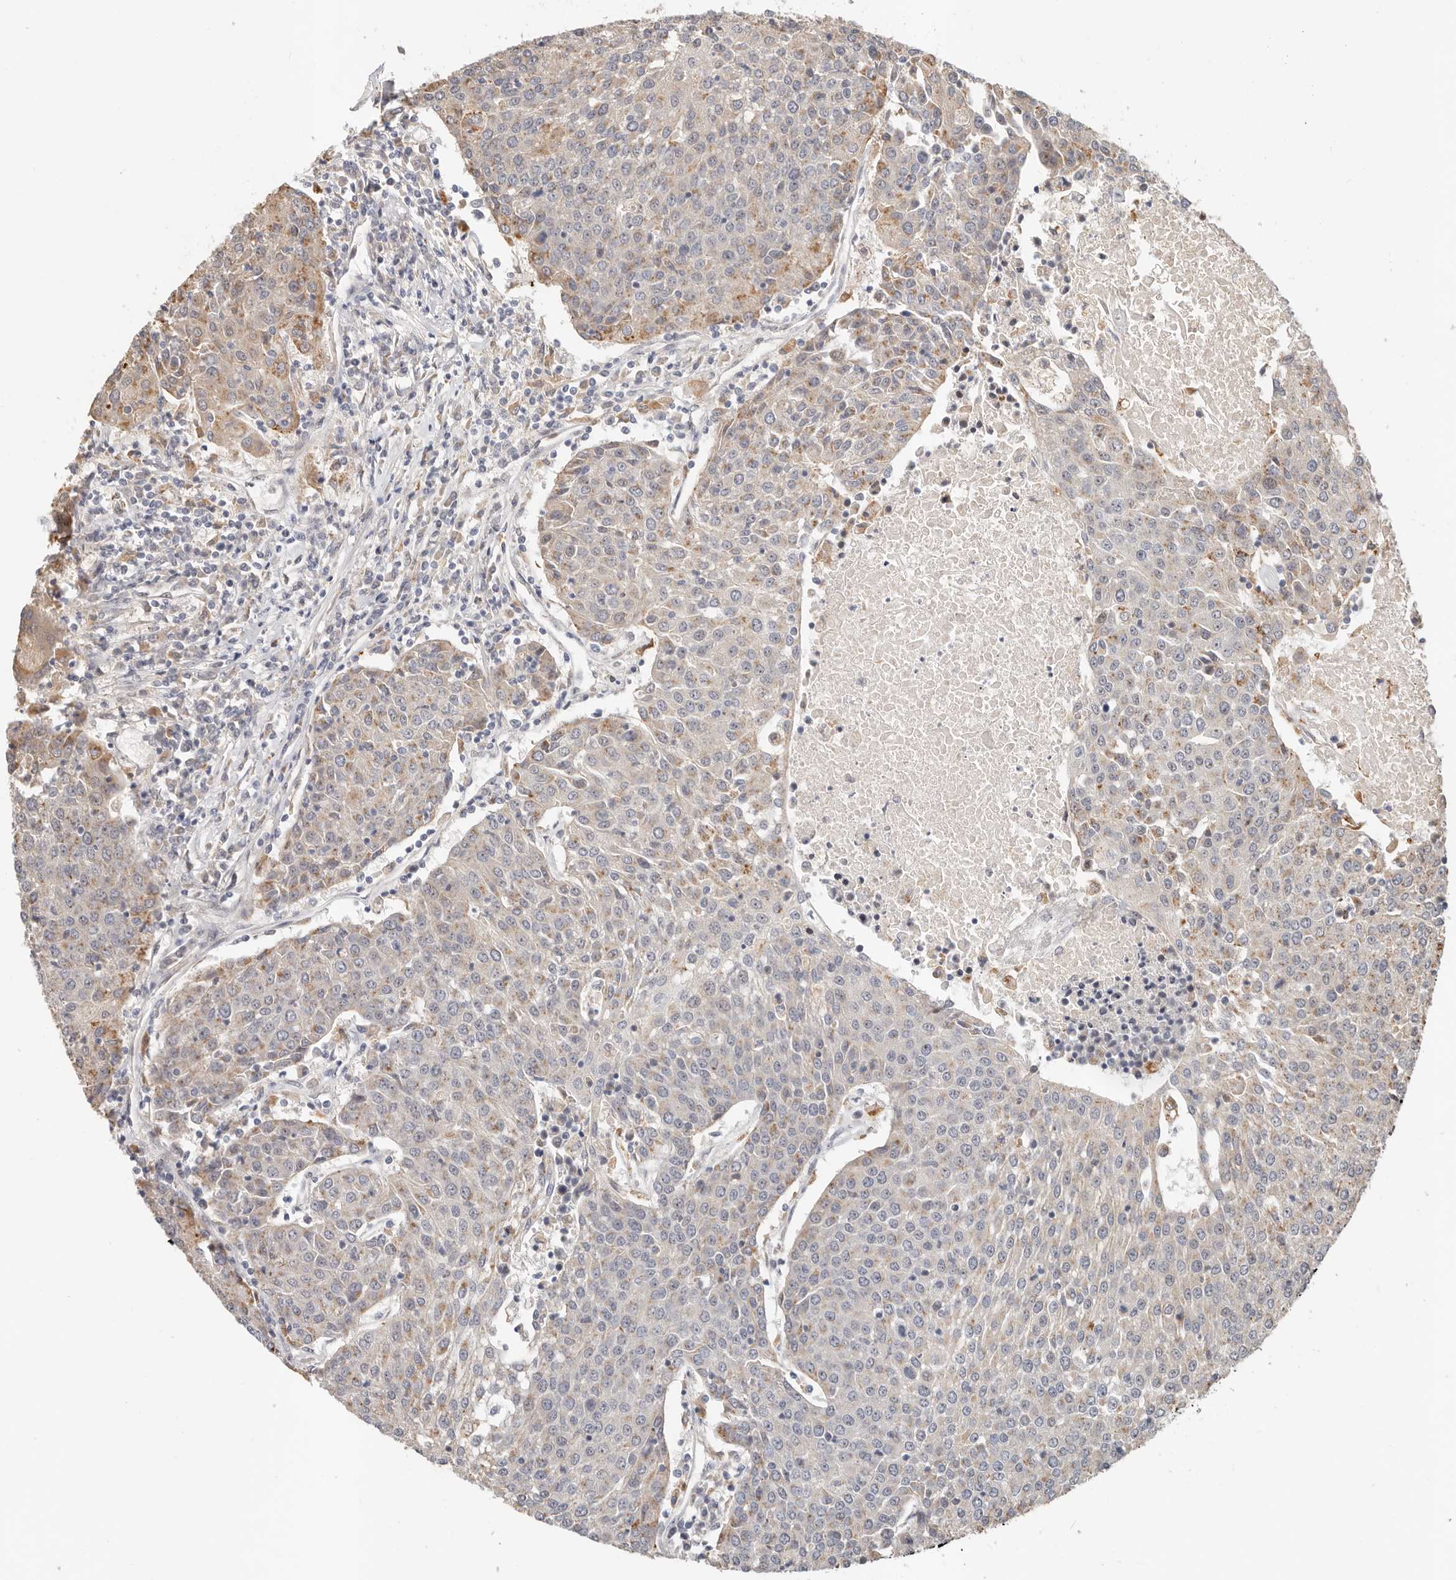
{"staining": {"intensity": "moderate", "quantity": "<25%", "location": "cytoplasmic/membranous"}, "tissue": "urothelial cancer", "cell_type": "Tumor cells", "image_type": "cancer", "snomed": [{"axis": "morphology", "description": "Urothelial carcinoma, High grade"}, {"axis": "topography", "description": "Urinary bladder"}], "caption": "A photomicrograph showing moderate cytoplasmic/membranous staining in approximately <25% of tumor cells in urothelial cancer, as visualized by brown immunohistochemical staining.", "gene": "ZRANB1", "patient": {"sex": "female", "age": 85}}